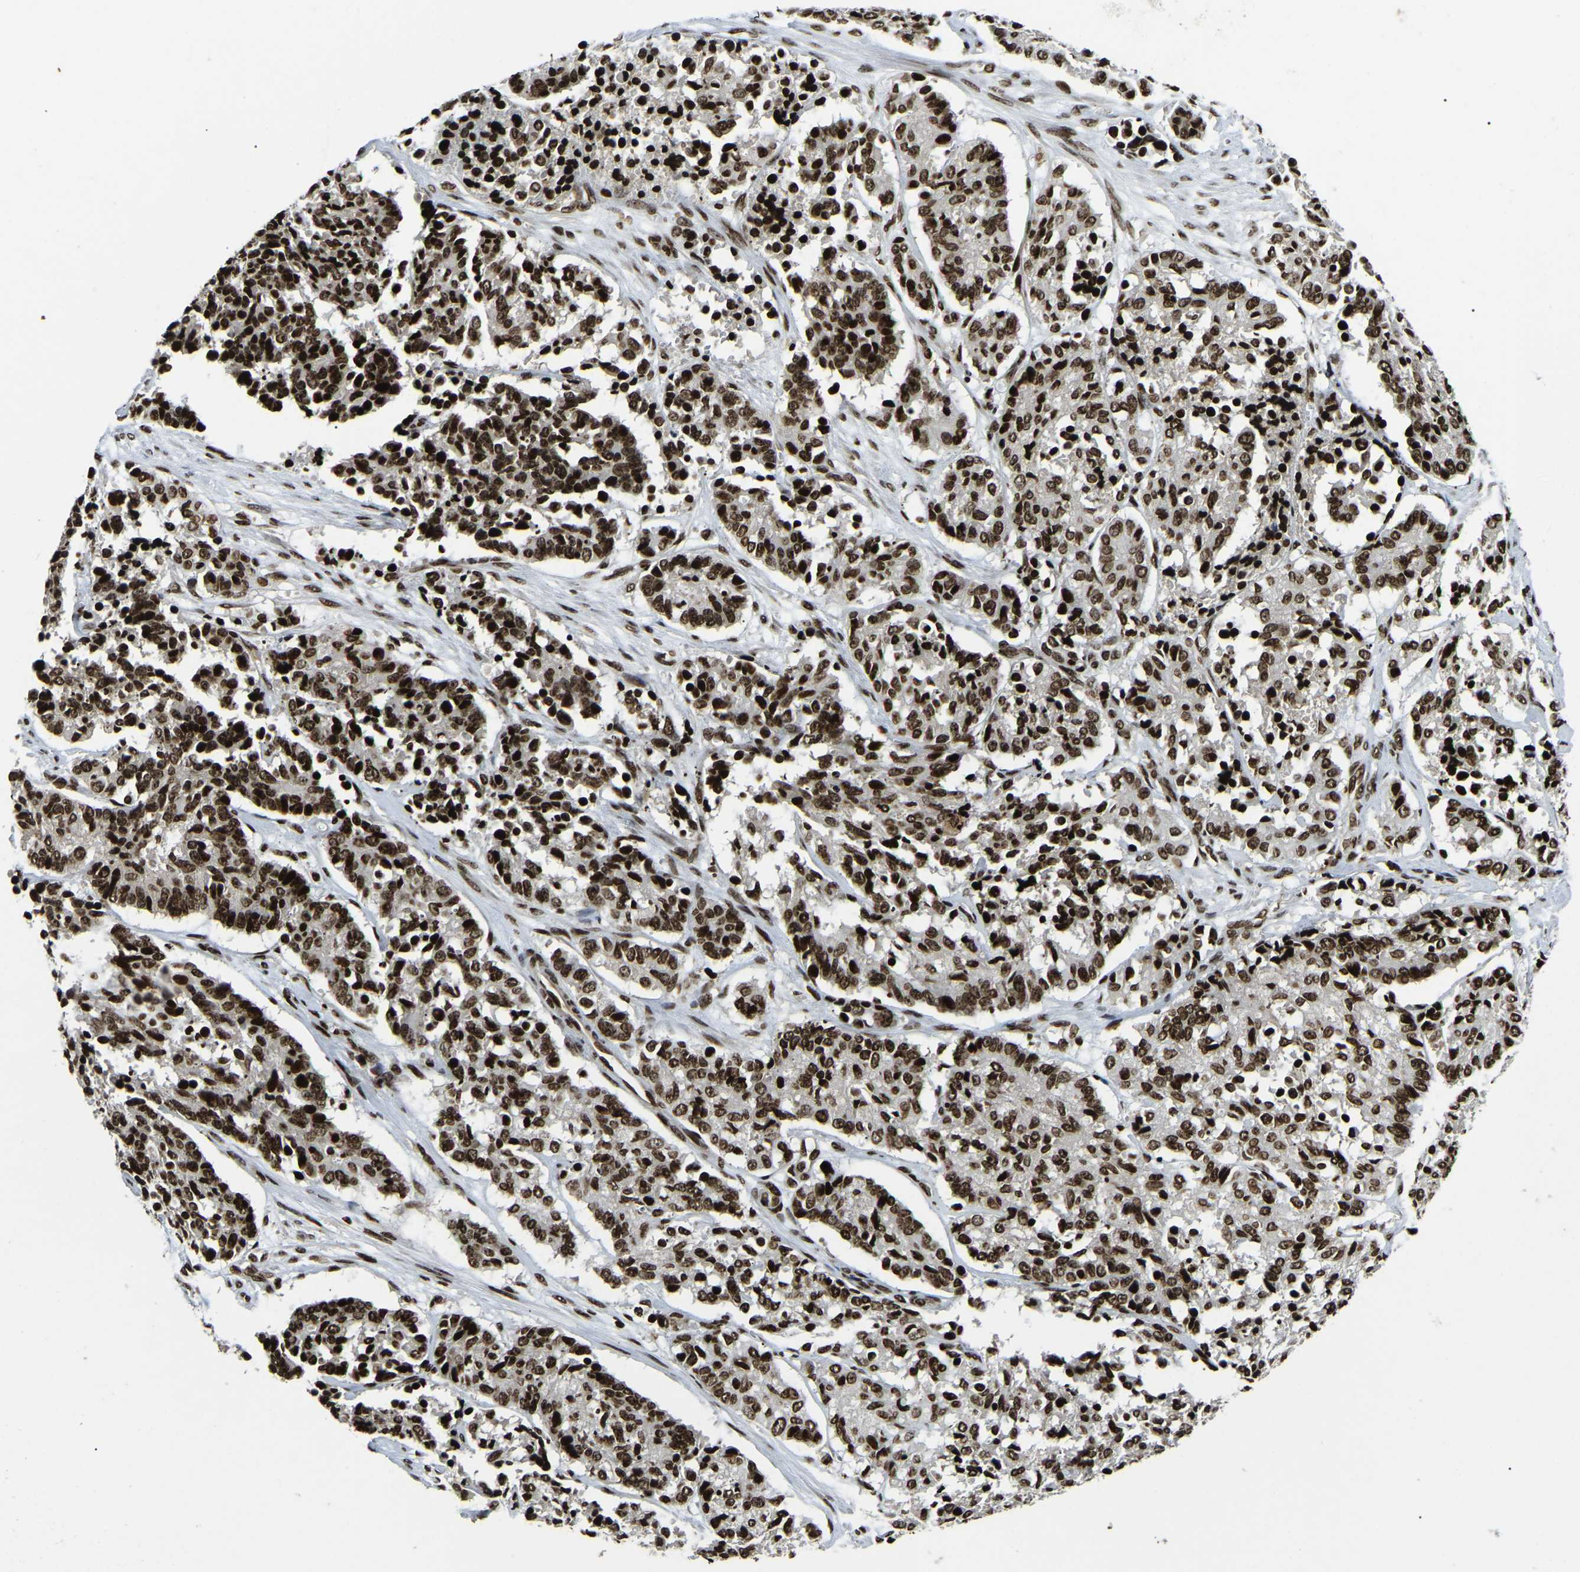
{"staining": {"intensity": "strong", "quantity": ">75%", "location": "nuclear"}, "tissue": "cervical cancer", "cell_type": "Tumor cells", "image_type": "cancer", "snomed": [{"axis": "morphology", "description": "Squamous cell carcinoma, NOS"}, {"axis": "topography", "description": "Cervix"}], "caption": "Protein analysis of cervical cancer tissue displays strong nuclear positivity in approximately >75% of tumor cells. (Brightfield microscopy of DAB IHC at high magnification).", "gene": "LRRC61", "patient": {"sex": "female", "age": 35}}